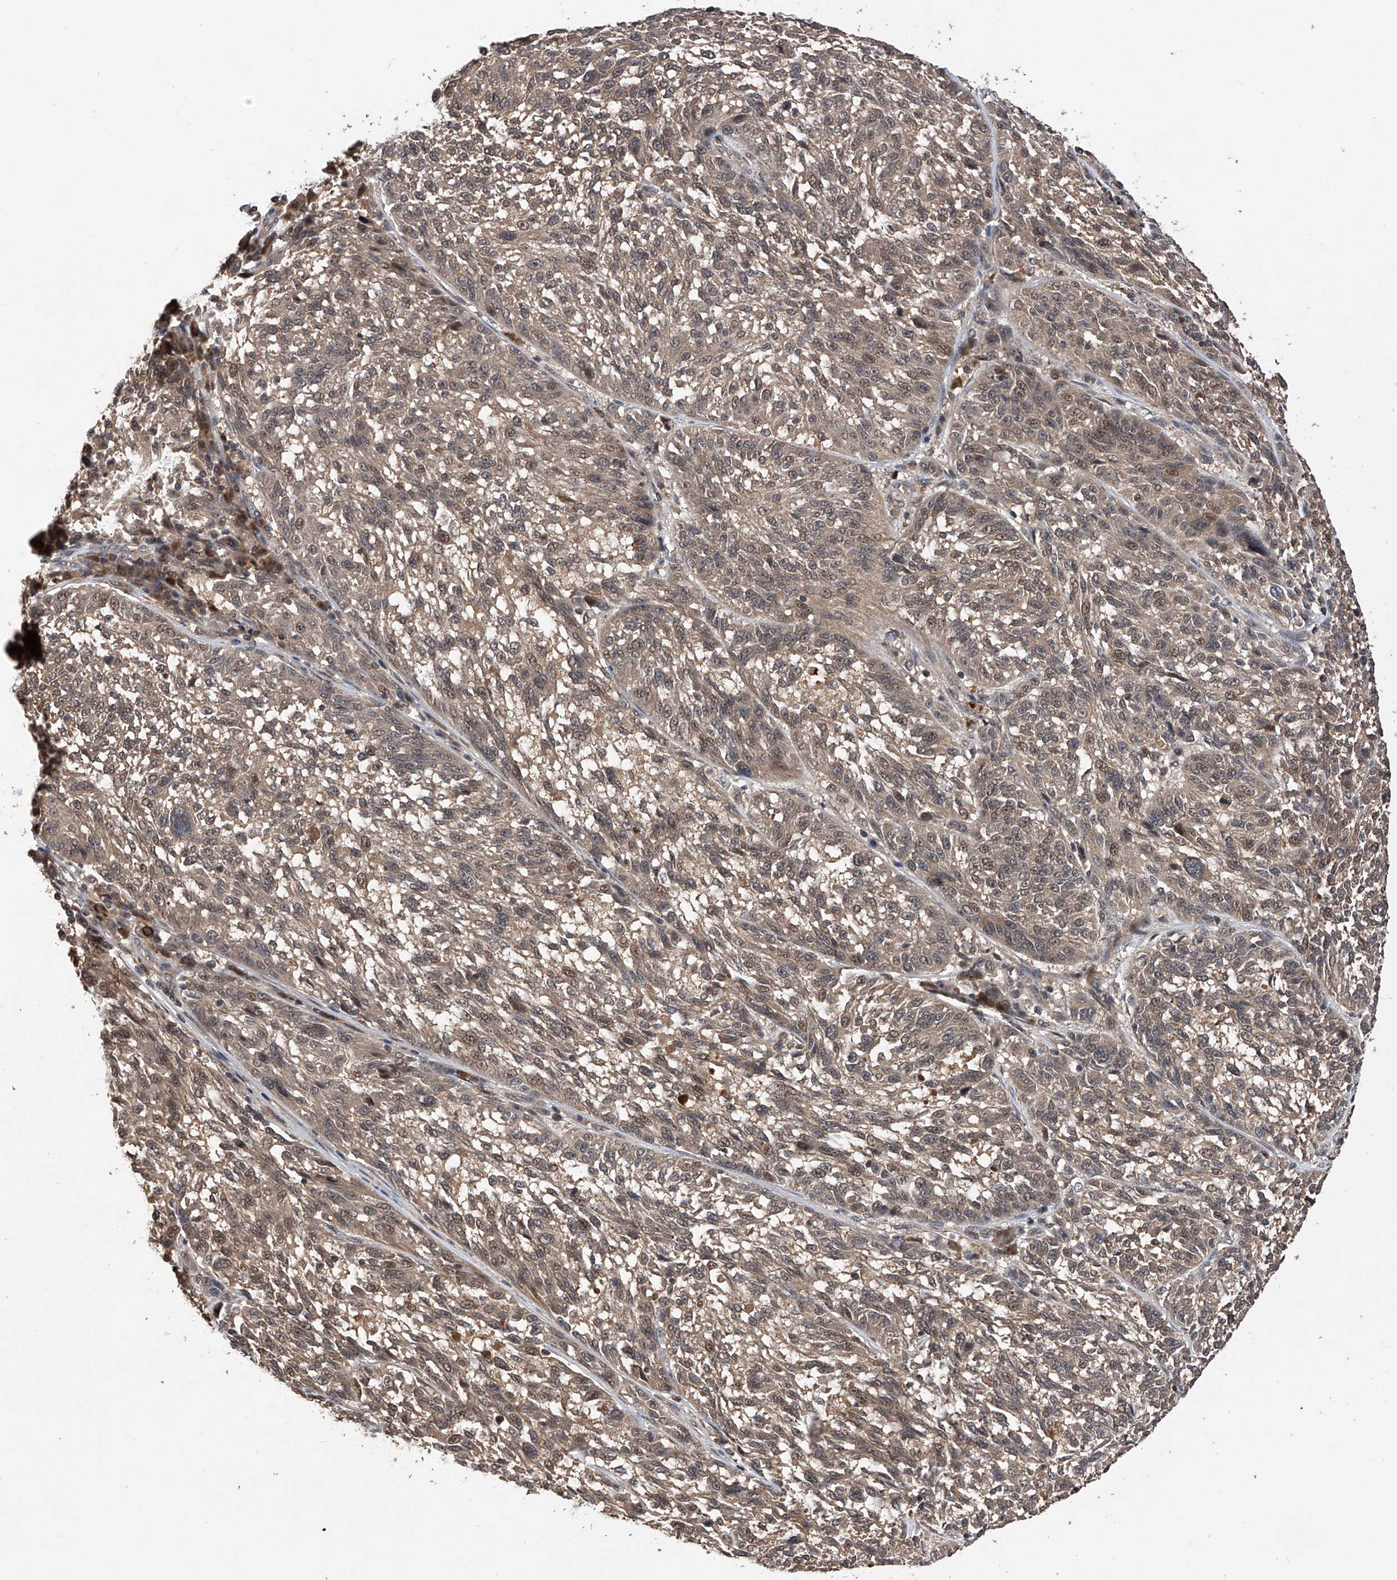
{"staining": {"intensity": "moderate", "quantity": "25%-75%", "location": "cytoplasmic/membranous,nuclear"}, "tissue": "melanoma", "cell_type": "Tumor cells", "image_type": "cancer", "snomed": [{"axis": "morphology", "description": "Malignant melanoma, NOS"}, {"axis": "topography", "description": "Skin"}], "caption": "IHC (DAB) staining of human melanoma demonstrates moderate cytoplasmic/membranous and nuclear protein positivity in about 25%-75% of tumor cells. (brown staining indicates protein expression, while blue staining denotes nuclei).", "gene": "LYSMD4", "patient": {"sex": "male", "age": 53}}